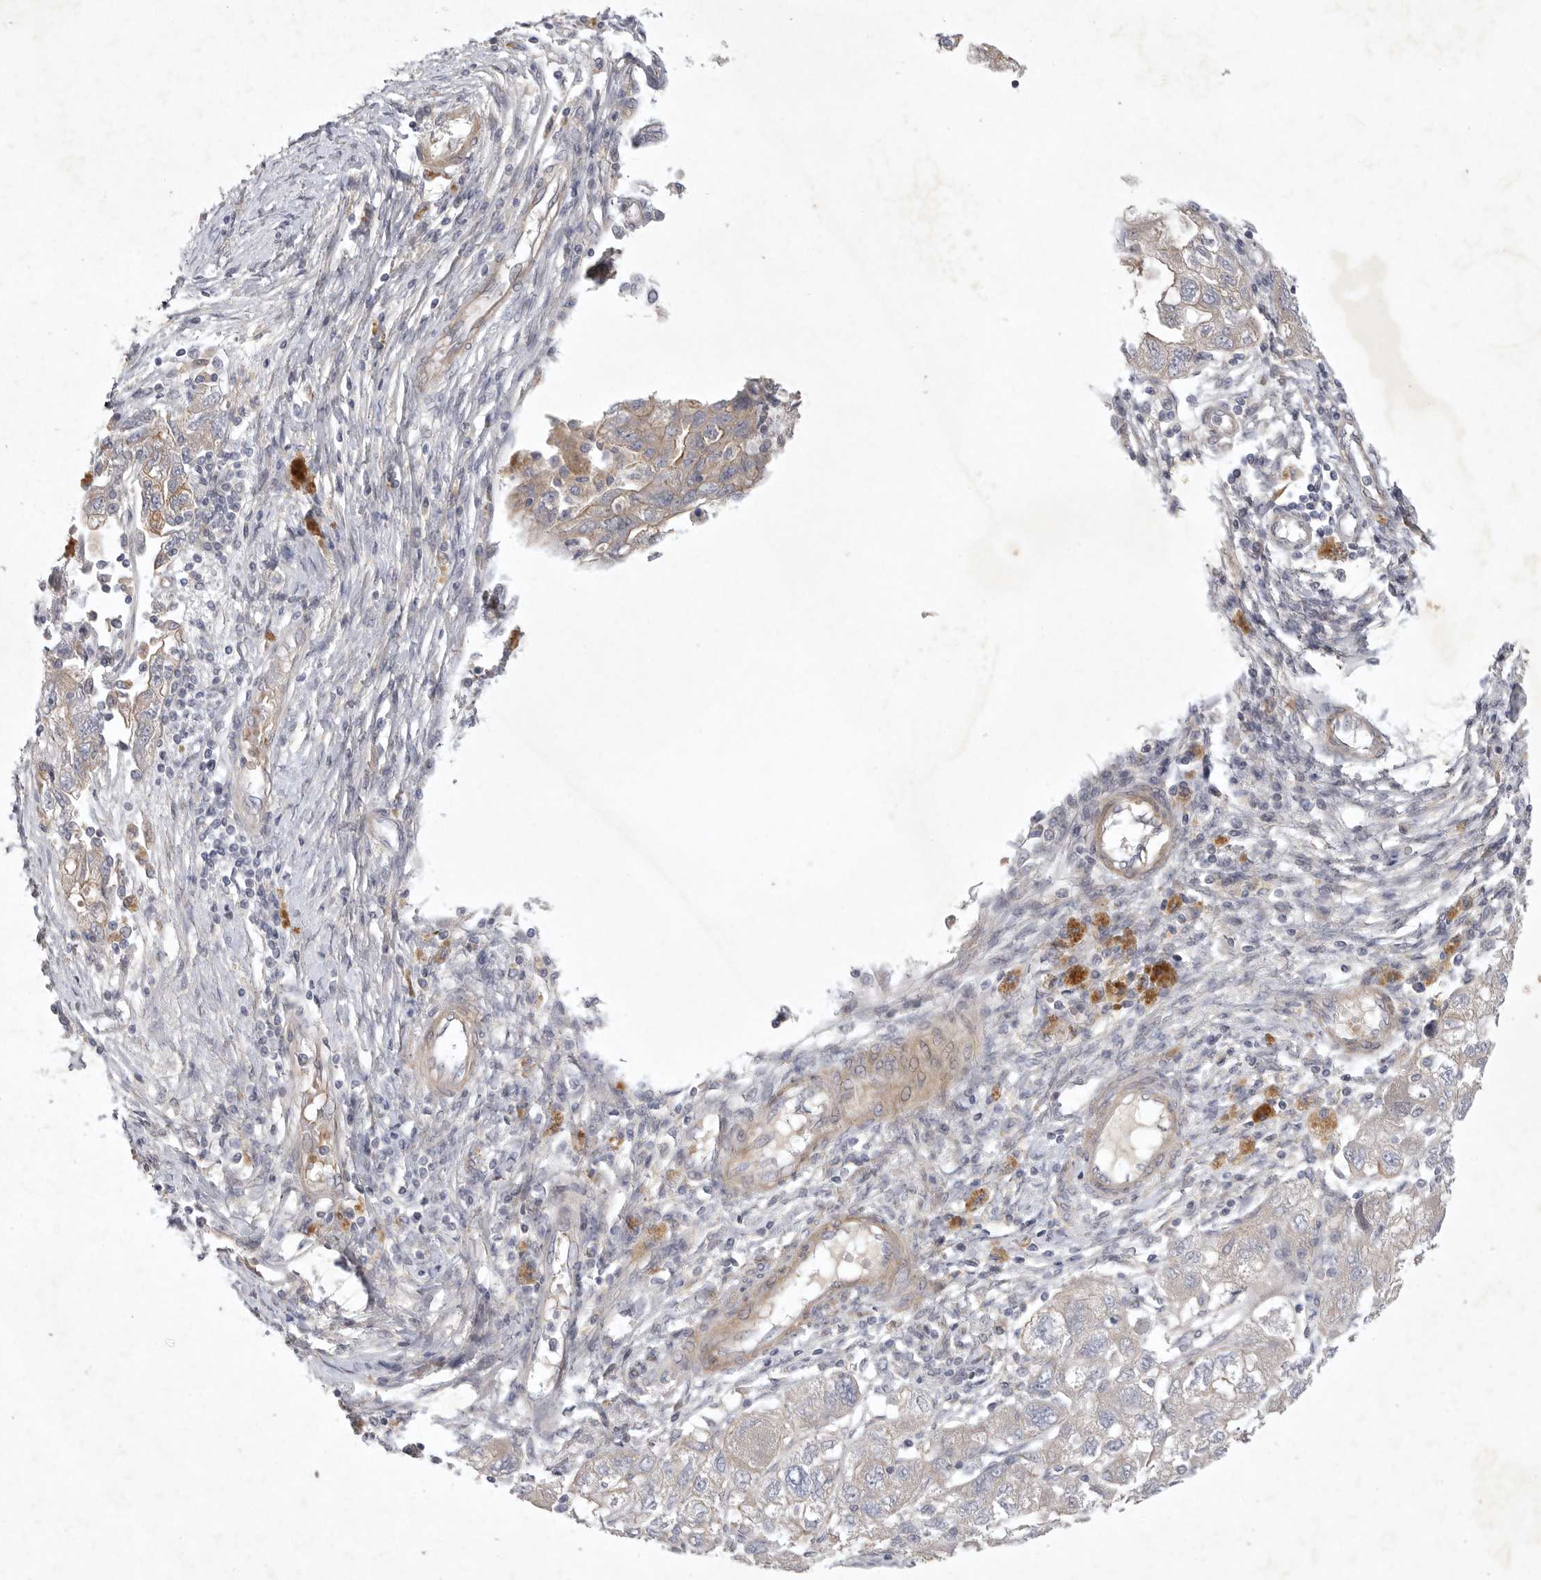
{"staining": {"intensity": "weak", "quantity": "<25%", "location": "cytoplasmic/membranous"}, "tissue": "ovarian cancer", "cell_type": "Tumor cells", "image_type": "cancer", "snomed": [{"axis": "morphology", "description": "Carcinoma, NOS"}, {"axis": "morphology", "description": "Cystadenocarcinoma, serous, NOS"}, {"axis": "topography", "description": "Ovary"}], "caption": "Histopathology image shows no significant protein positivity in tumor cells of ovarian cancer (carcinoma).", "gene": "BZW2", "patient": {"sex": "female", "age": 69}}